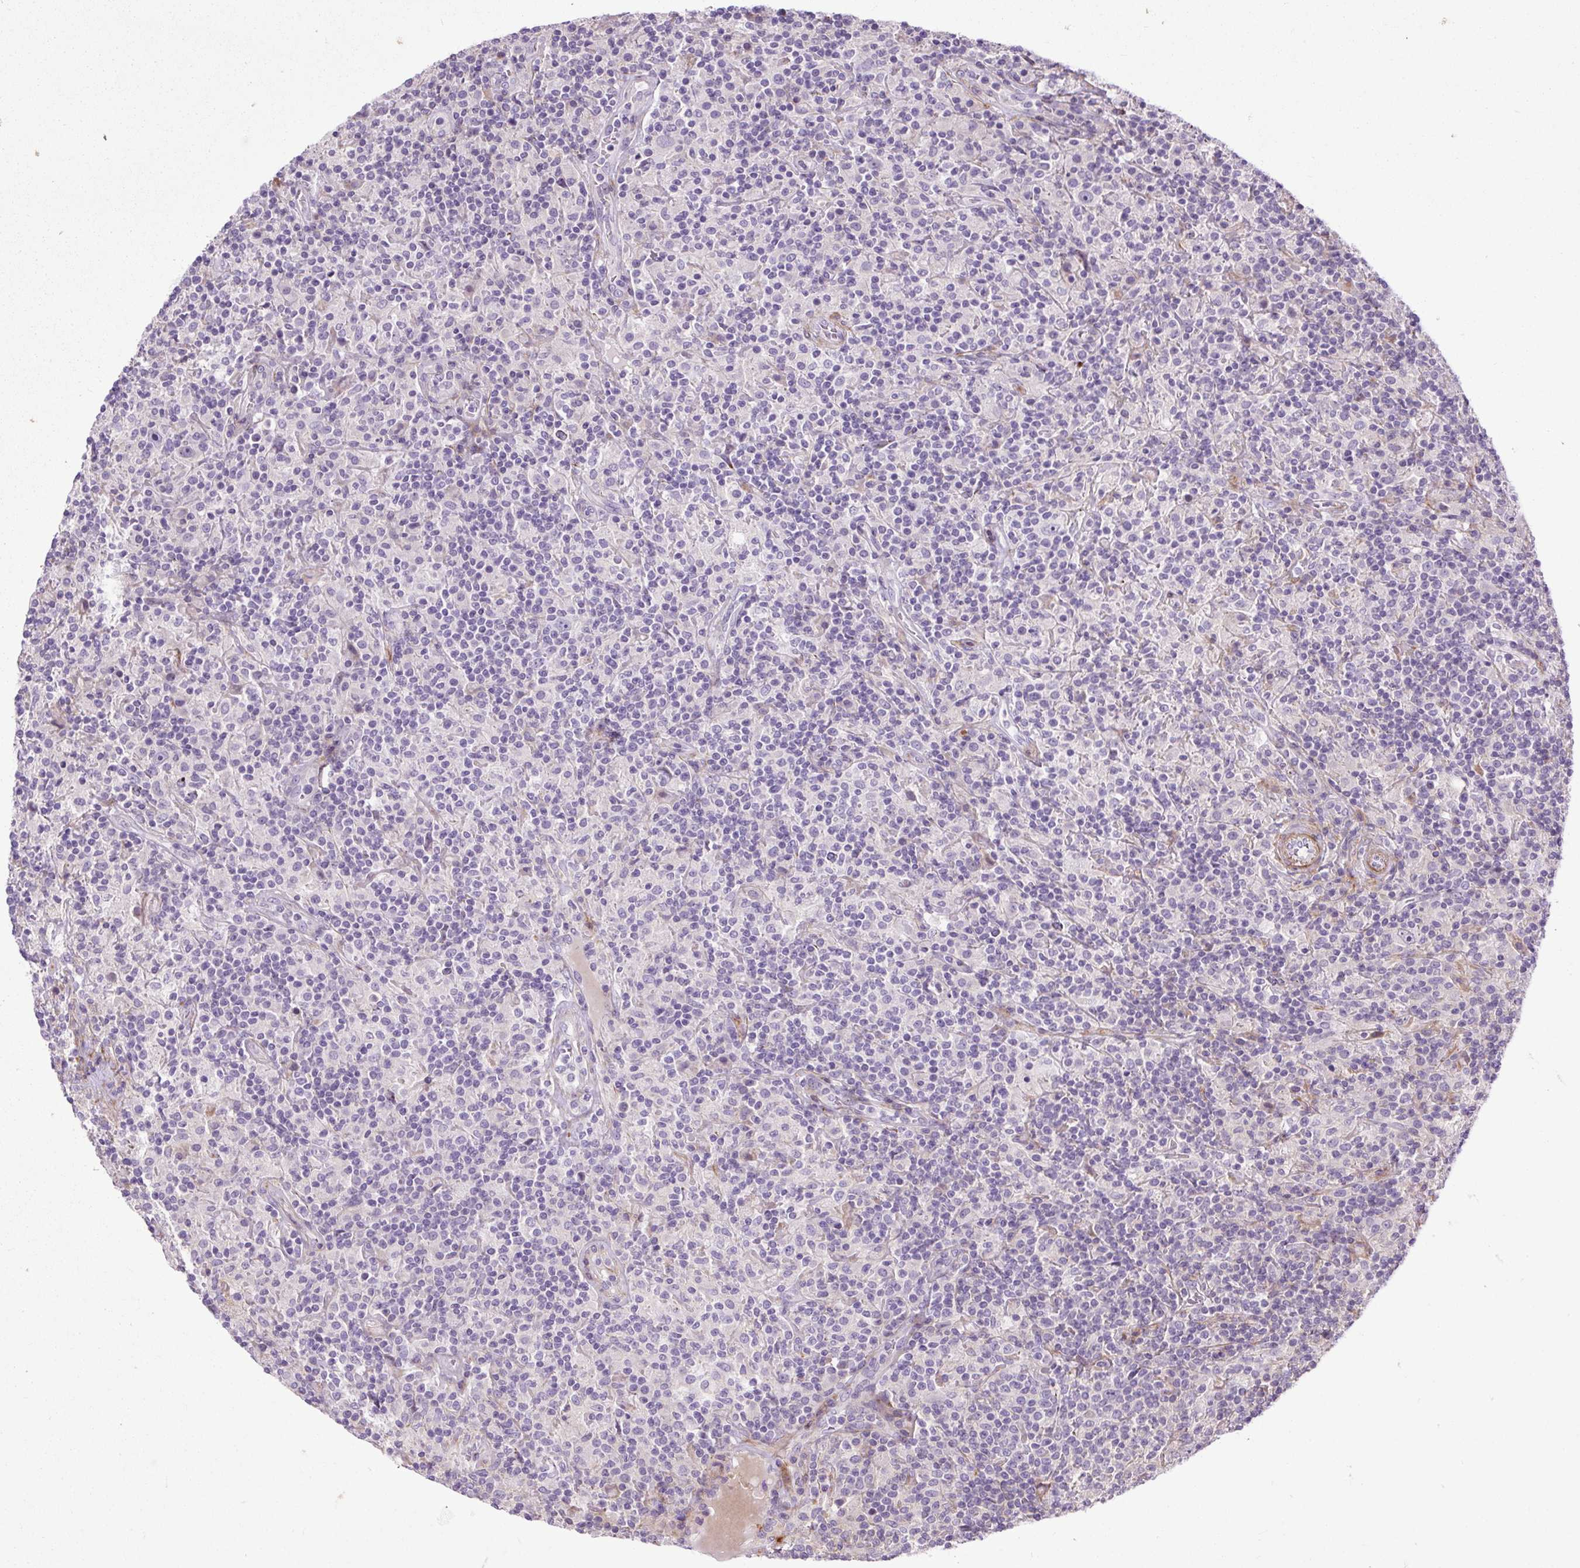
{"staining": {"intensity": "negative", "quantity": "none", "location": "none"}, "tissue": "lymphoma", "cell_type": "Tumor cells", "image_type": "cancer", "snomed": [{"axis": "morphology", "description": "Hodgkin's disease, NOS"}, {"axis": "topography", "description": "Lymph node"}], "caption": "Immunohistochemistry (IHC) micrograph of human lymphoma stained for a protein (brown), which shows no positivity in tumor cells. Nuclei are stained in blue.", "gene": "ZNF197", "patient": {"sex": "male", "age": 70}}